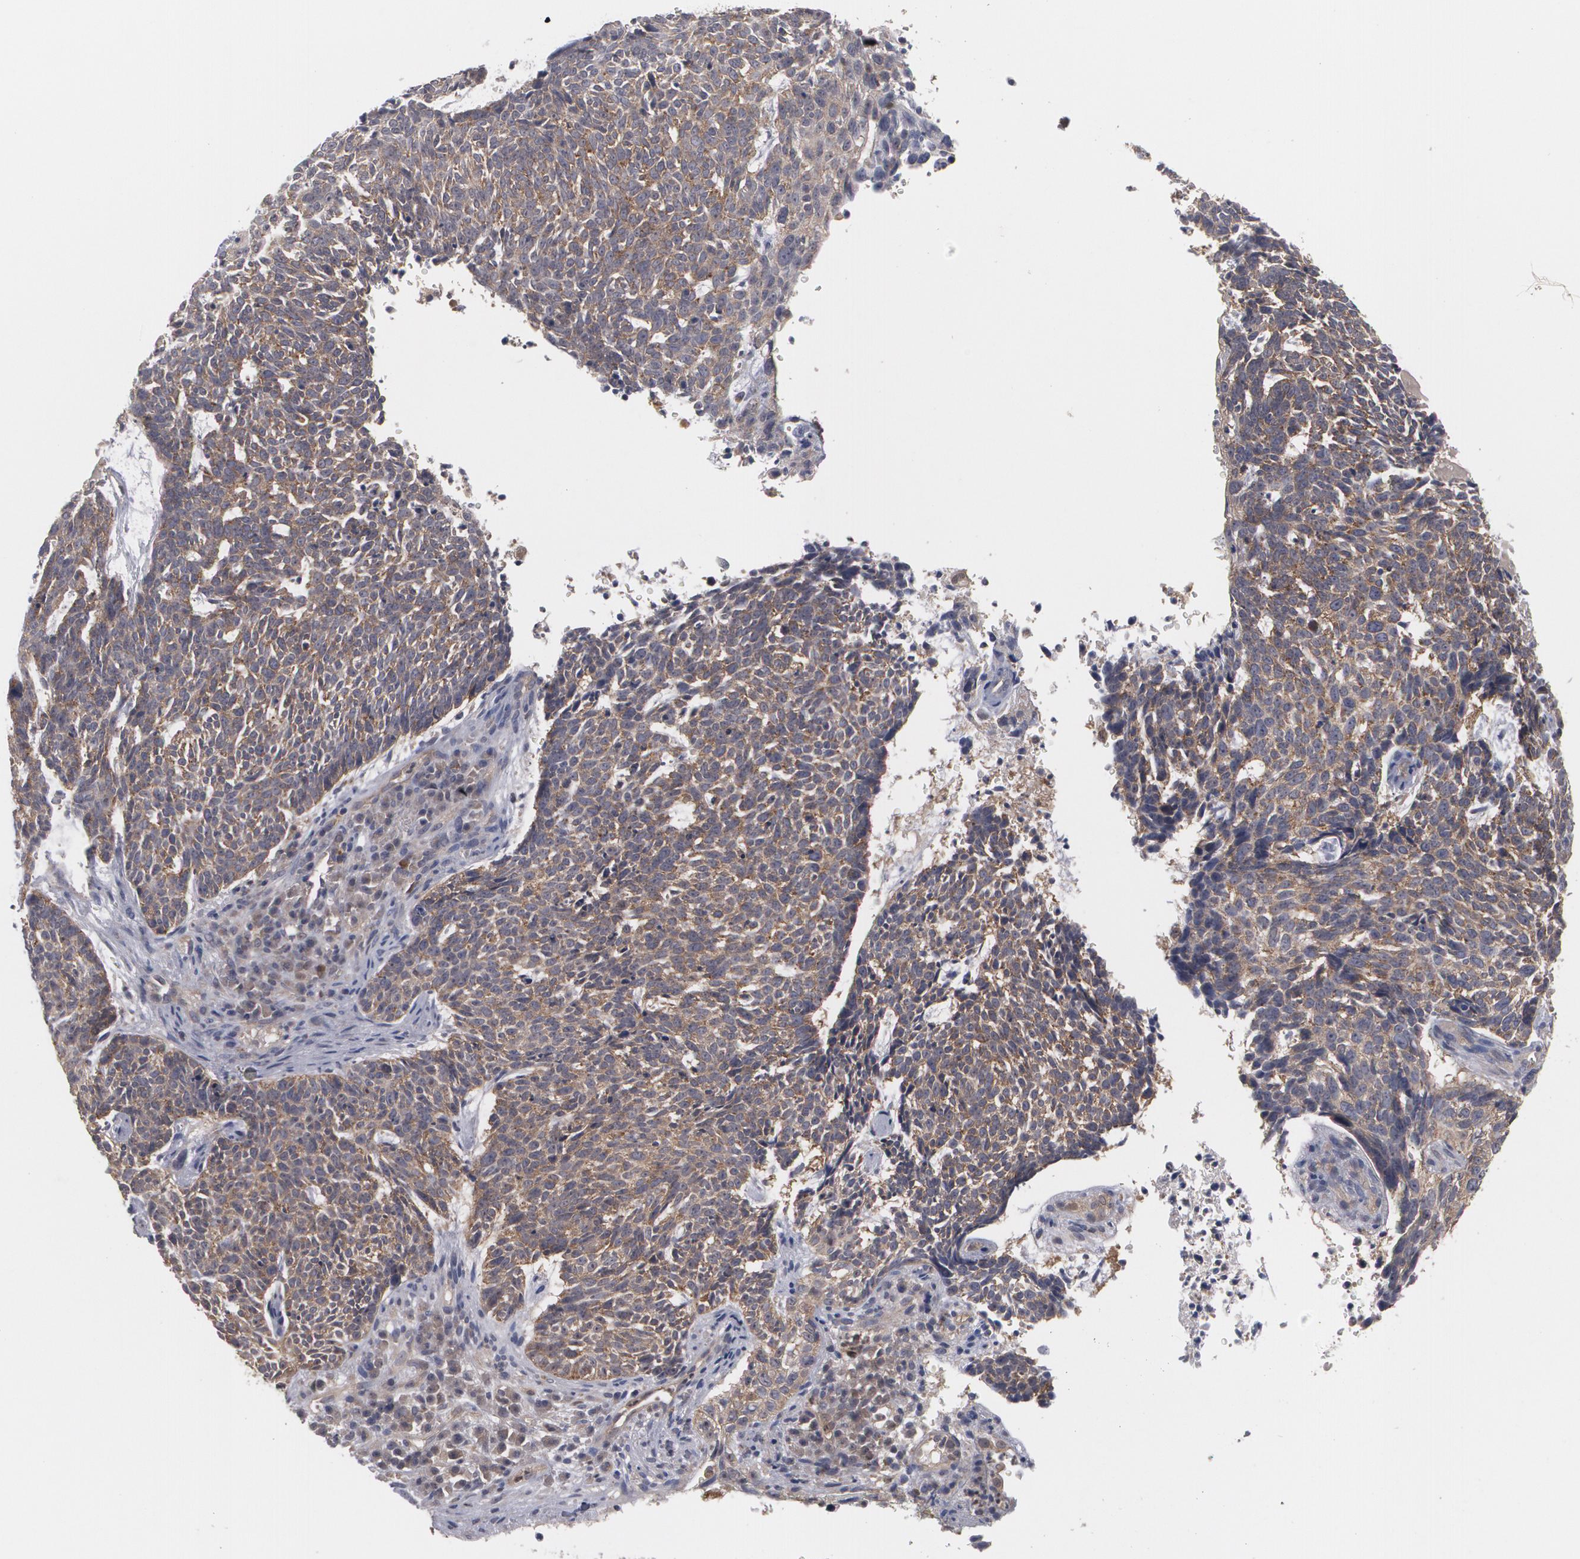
{"staining": {"intensity": "weak", "quantity": "25%-75%", "location": "cytoplasmic/membranous"}, "tissue": "skin cancer", "cell_type": "Tumor cells", "image_type": "cancer", "snomed": [{"axis": "morphology", "description": "Basal cell carcinoma"}, {"axis": "topography", "description": "Skin"}], "caption": "Skin cancer (basal cell carcinoma) tissue reveals weak cytoplasmic/membranous staining in approximately 25%-75% of tumor cells, visualized by immunohistochemistry. The staining is performed using DAB brown chromogen to label protein expression. The nuclei are counter-stained blue using hematoxylin.", "gene": "HTT", "patient": {"sex": "female", "age": 89}}